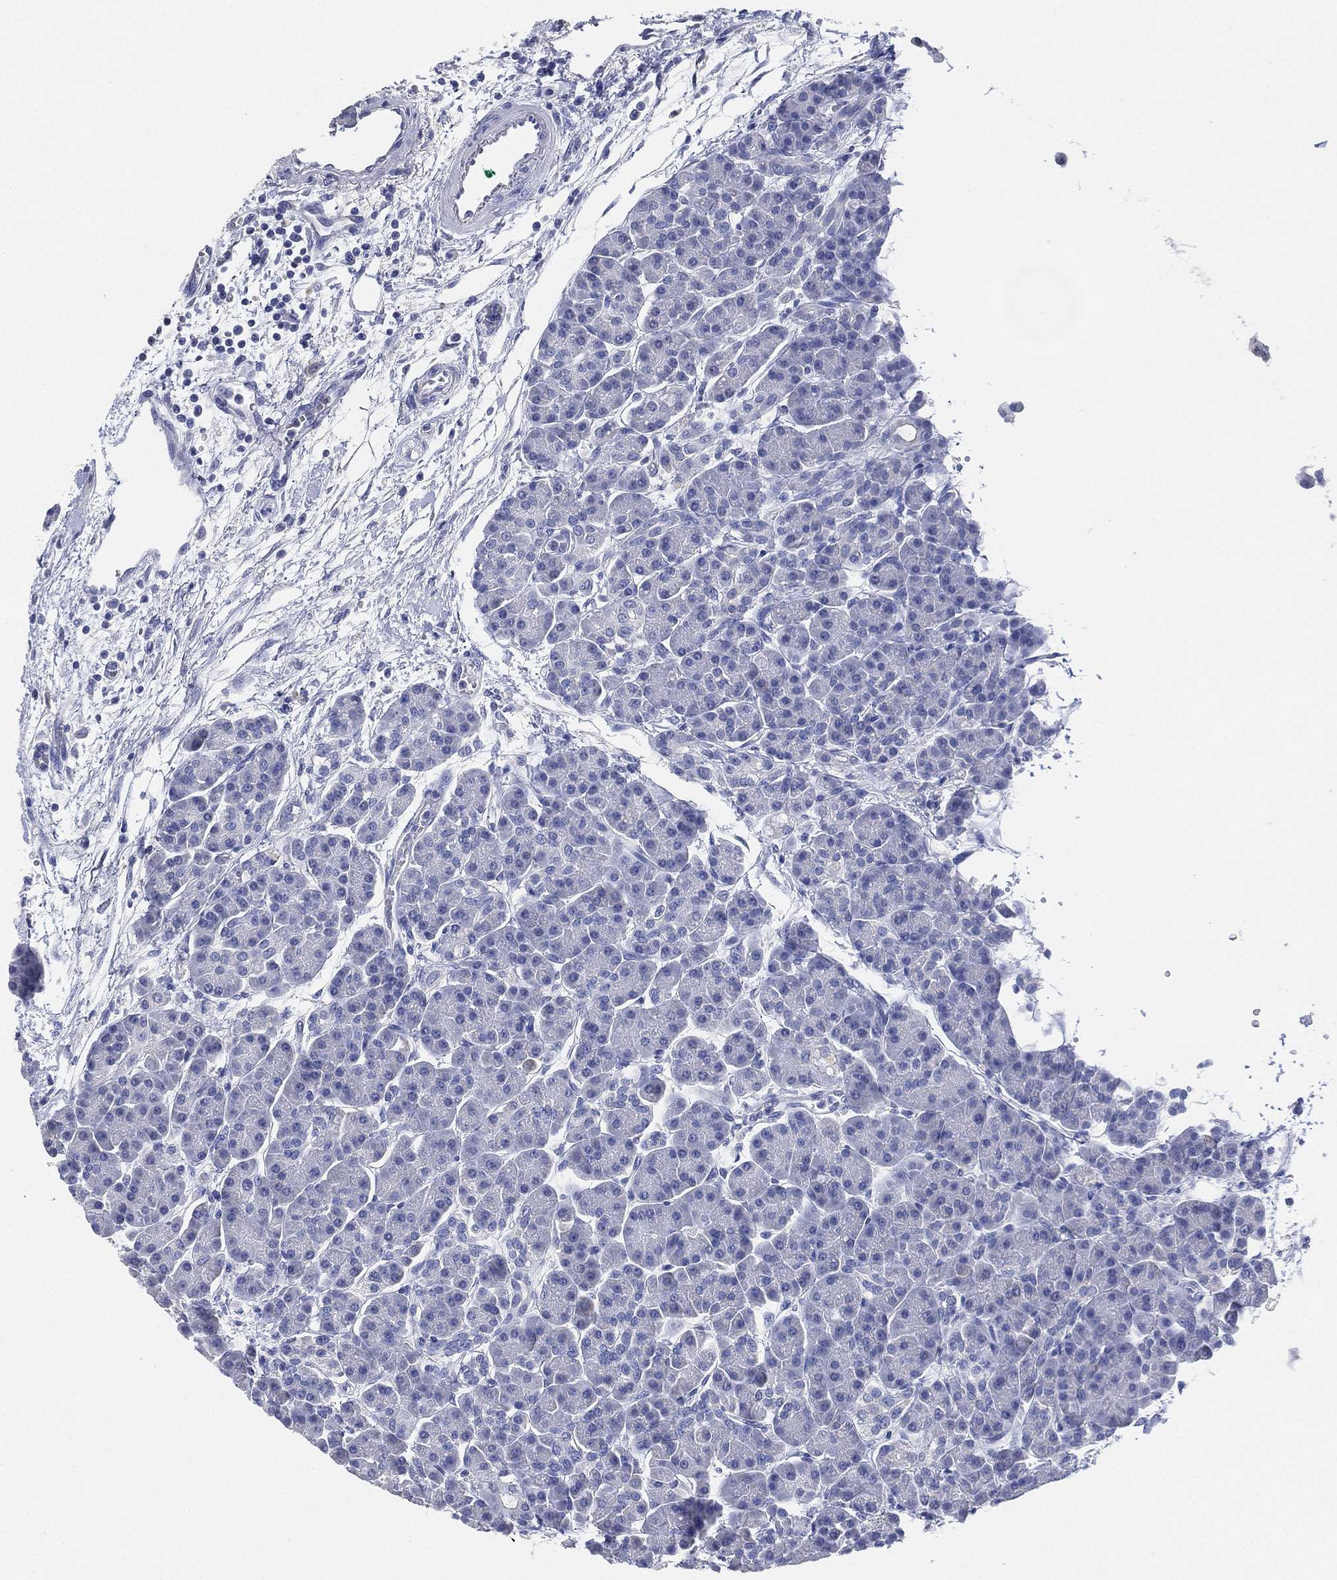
{"staining": {"intensity": "negative", "quantity": "none", "location": "none"}, "tissue": "pancreas", "cell_type": "Exocrine glandular cells", "image_type": "normal", "snomed": [{"axis": "morphology", "description": "Normal tissue, NOS"}, {"axis": "topography", "description": "Pancreas"}], "caption": "An immunohistochemistry micrograph of unremarkable pancreas is shown. There is no staining in exocrine glandular cells of pancreas.", "gene": "IYD", "patient": {"sex": "female", "age": 63}}